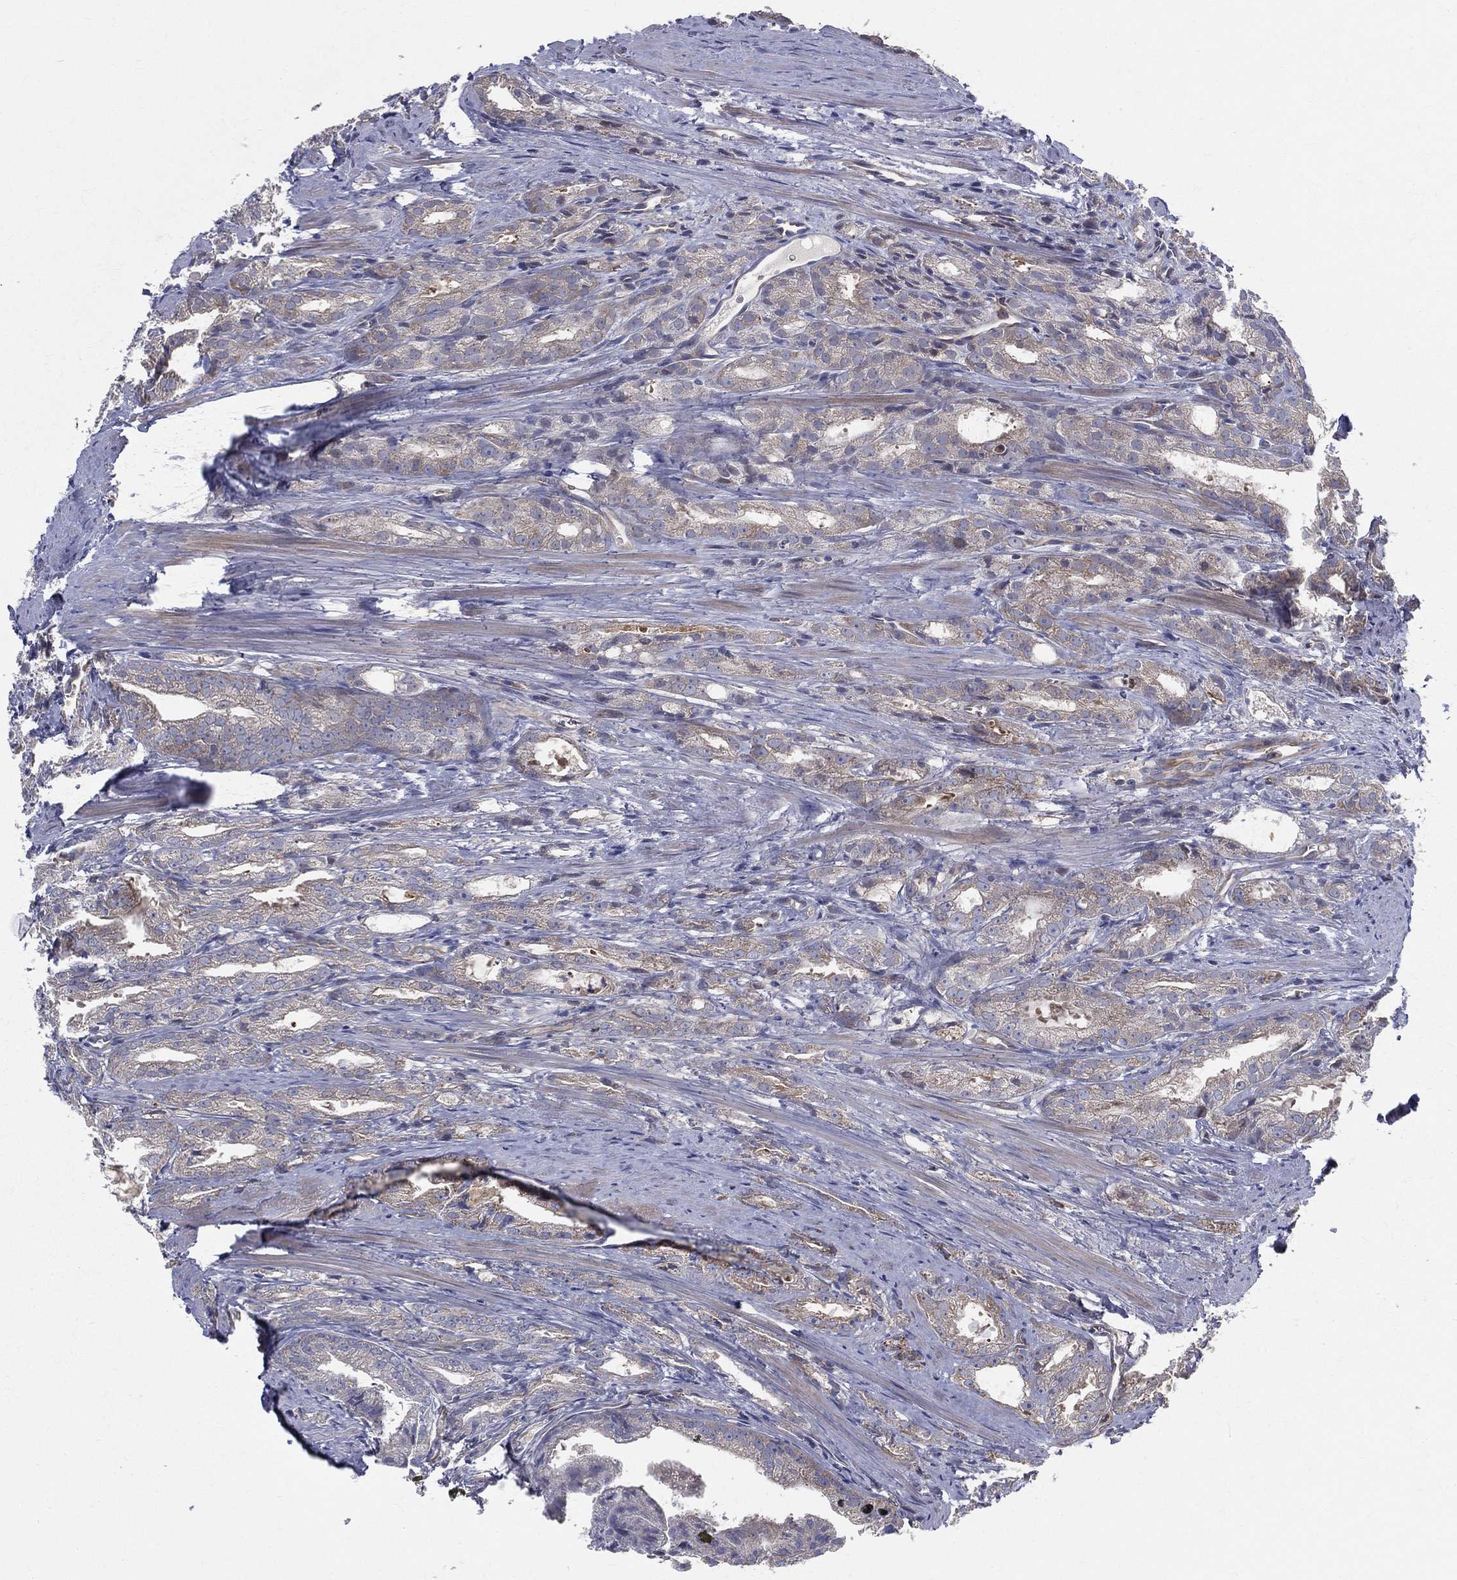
{"staining": {"intensity": "weak", "quantity": "25%-75%", "location": "cytoplasmic/membranous"}, "tissue": "prostate cancer", "cell_type": "Tumor cells", "image_type": "cancer", "snomed": [{"axis": "morphology", "description": "Adenocarcinoma, NOS"}, {"axis": "morphology", "description": "Adenocarcinoma, High grade"}, {"axis": "topography", "description": "Prostate"}], "caption": "Protein expression by immunohistochemistry (IHC) demonstrates weak cytoplasmic/membranous expression in about 25%-75% of tumor cells in prostate adenocarcinoma (high-grade). Using DAB (3,3'-diaminobenzidine) (brown) and hematoxylin (blue) stains, captured at high magnification using brightfield microscopy.", "gene": "POMZP3", "patient": {"sex": "male", "age": 70}}